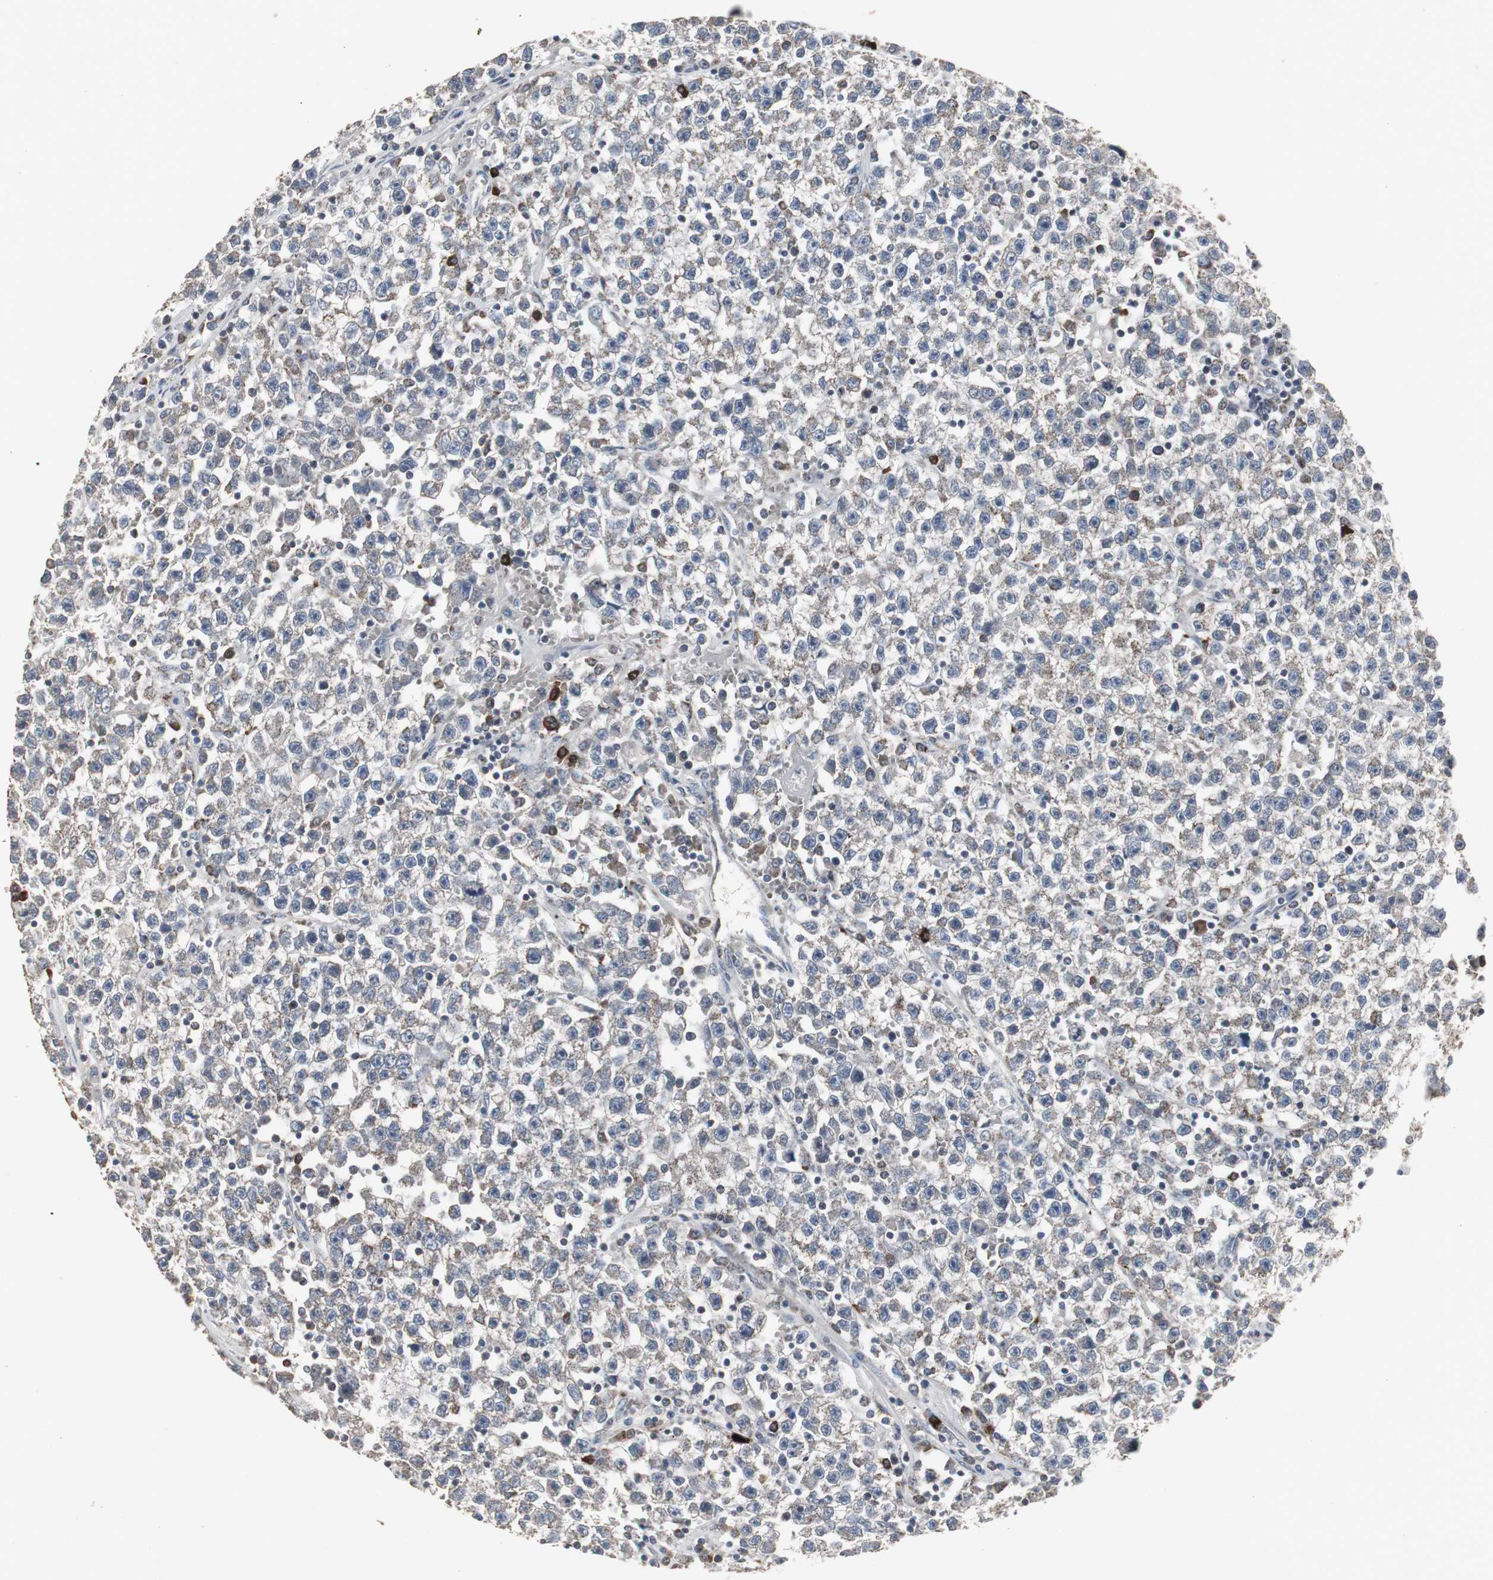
{"staining": {"intensity": "weak", "quantity": ">75%", "location": "cytoplasmic/membranous"}, "tissue": "testis cancer", "cell_type": "Tumor cells", "image_type": "cancer", "snomed": [{"axis": "morphology", "description": "Seminoma, NOS"}, {"axis": "topography", "description": "Testis"}], "caption": "An image of human testis cancer stained for a protein shows weak cytoplasmic/membranous brown staining in tumor cells. Using DAB (brown) and hematoxylin (blue) stains, captured at high magnification using brightfield microscopy.", "gene": "ACAA1", "patient": {"sex": "male", "age": 22}}